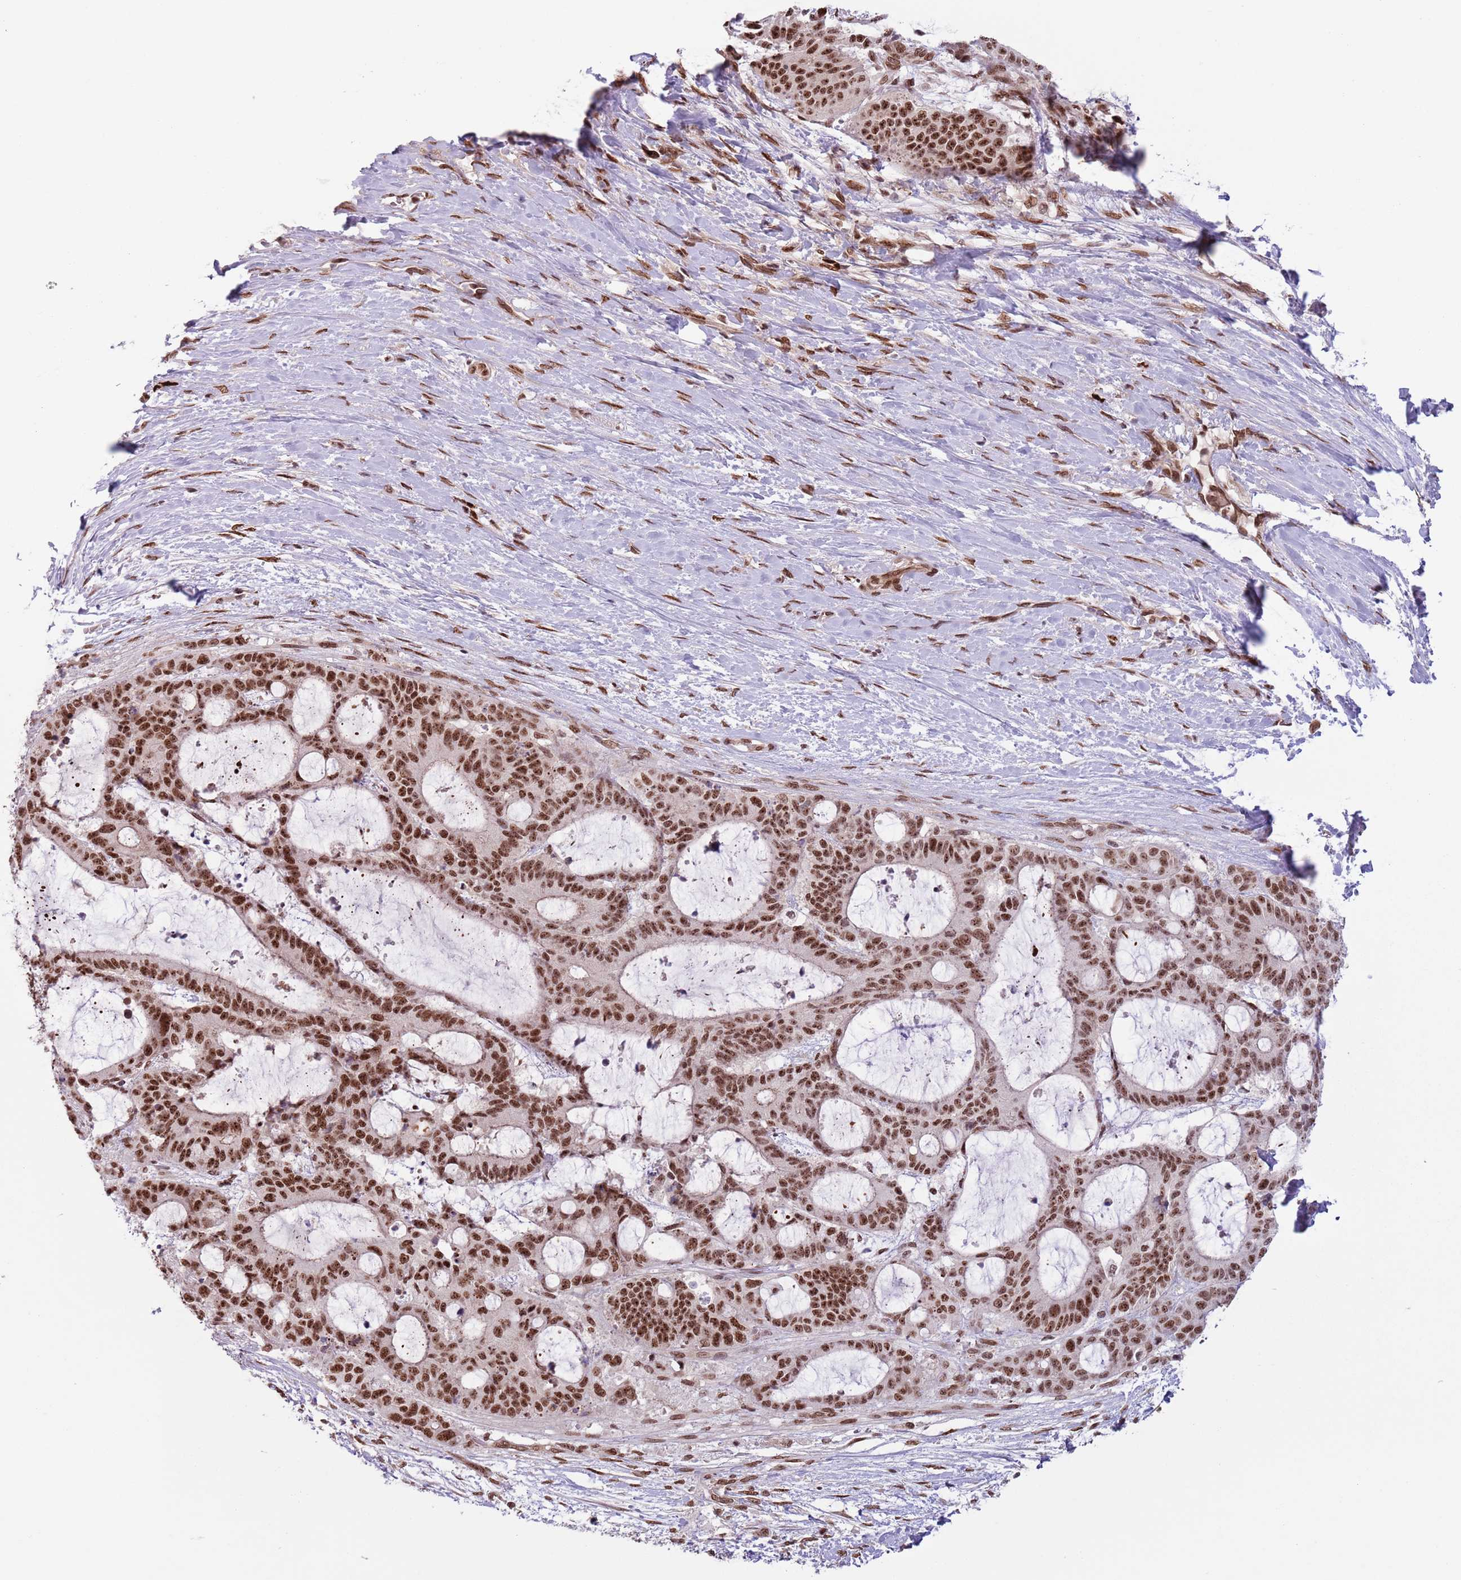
{"staining": {"intensity": "moderate", "quantity": ">75%", "location": "nuclear"}, "tissue": "liver cancer", "cell_type": "Tumor cells", "image_type": "cancer", "snomed": [{"axis": "morphology", "description": "Normal tissue, NOS"}, {"axis": "morphology", "description": "Cholangiocarcinoma"}, {"axis": "topography", "description": "Liver"}, {"axis": "topography", "description": "Peripheral nerve tissue"}], "caption": "An image of liver cancer stained for a protein demonstrates moderate nuclear brown staining in tumor cells.", "gene": "SIPA1L3", "patient": {"sex": "female", "age": 73}}